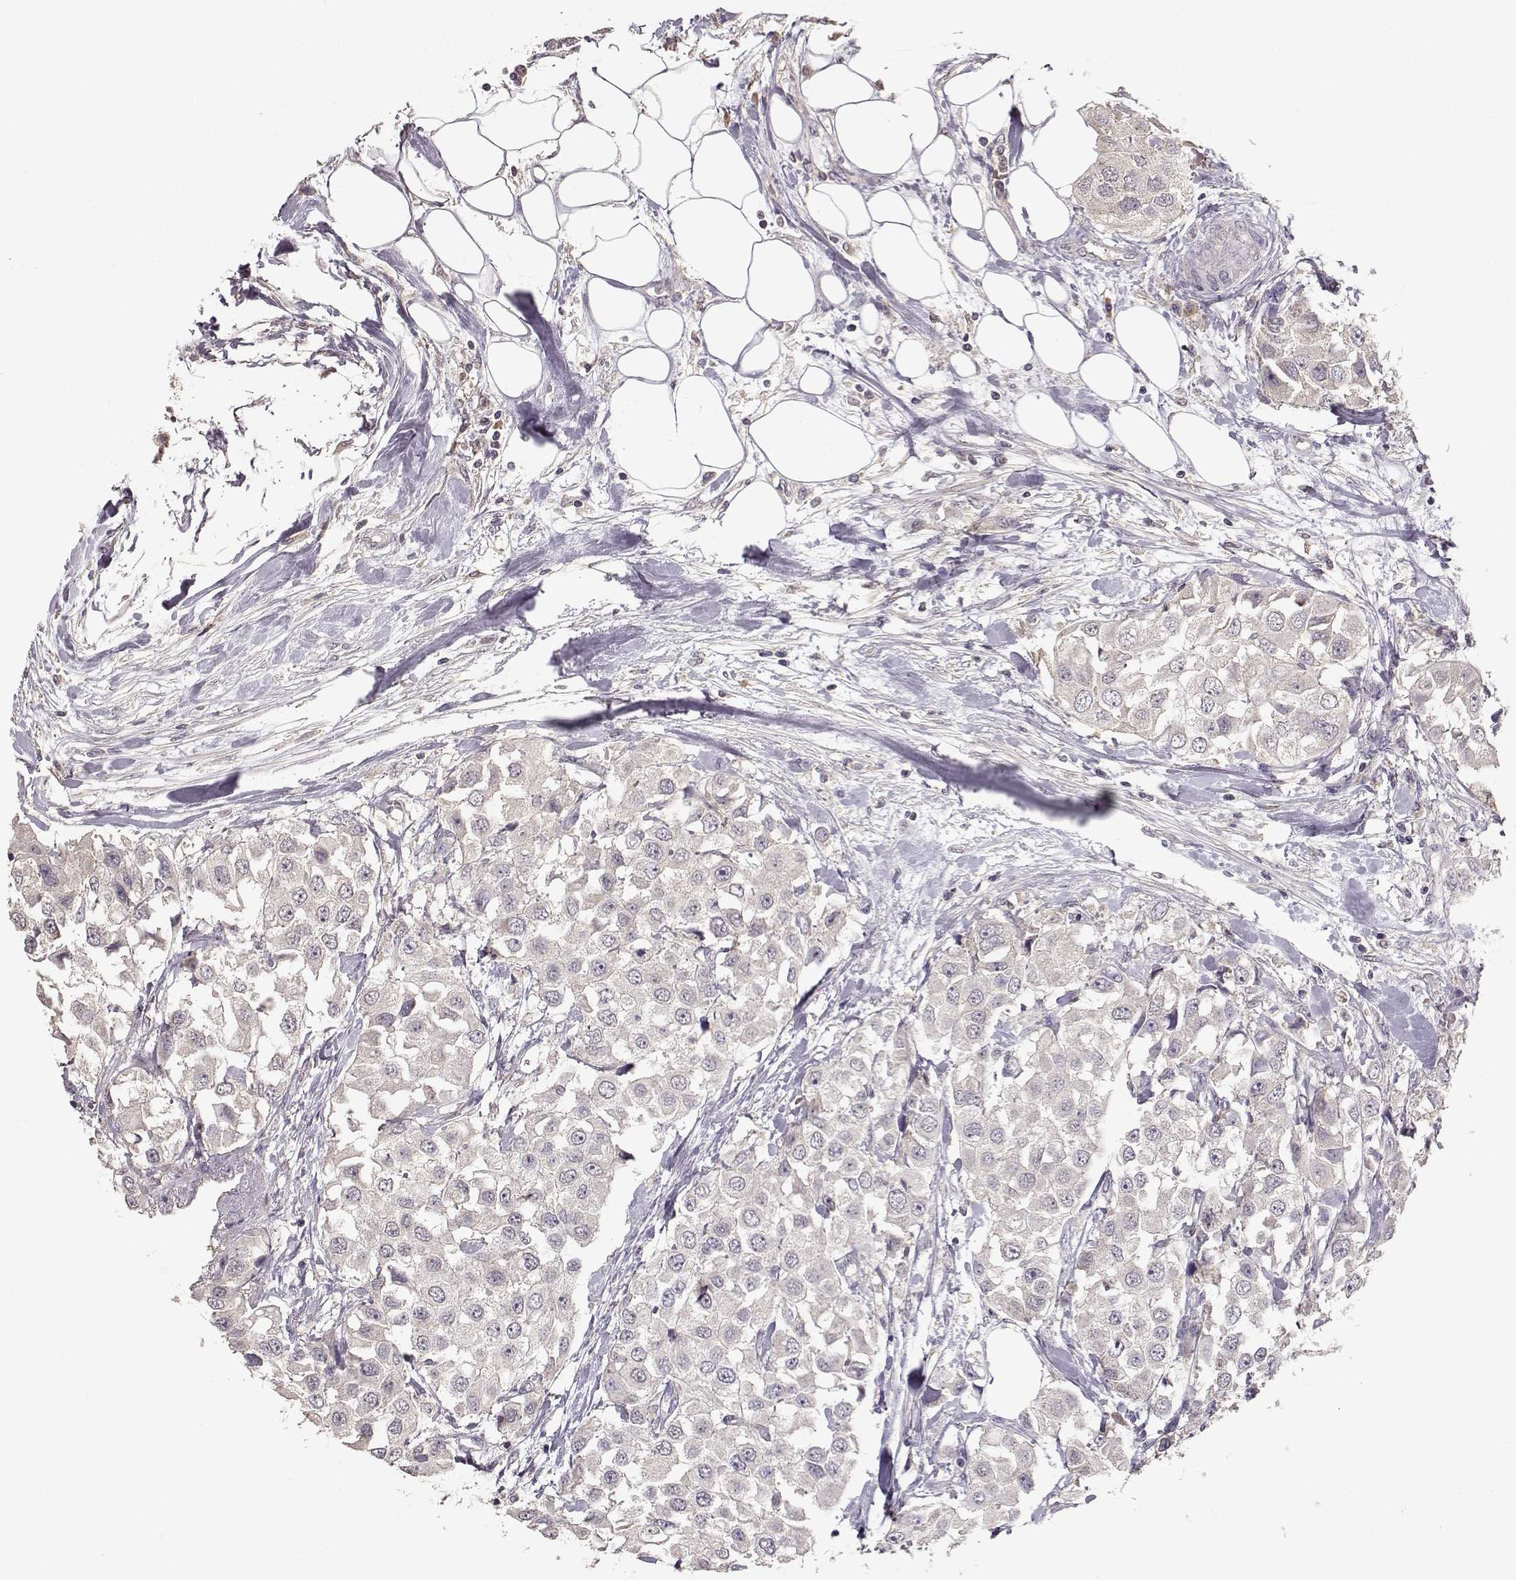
{"staining": {"intensity": "negative", "quantity": "none", "location": "none"}, "tissue": "urothelial cancer", "cell_type": "Tumor cells", "image_type": "cancer", "snomed": [{"axis": "morphology", "description": "Urothelial carcinoma, High grade"}, {"axis": "topography", "description": "Urinary bladder"}], "caption": "Immunohistochemistry (IHC) micrograph of high-grade urothelial carcinoma stained for a protein (brown), which shows no positivity in tumor cells.", "gene": "PMCH", "patient": {"sex": "female", "age": 64}}